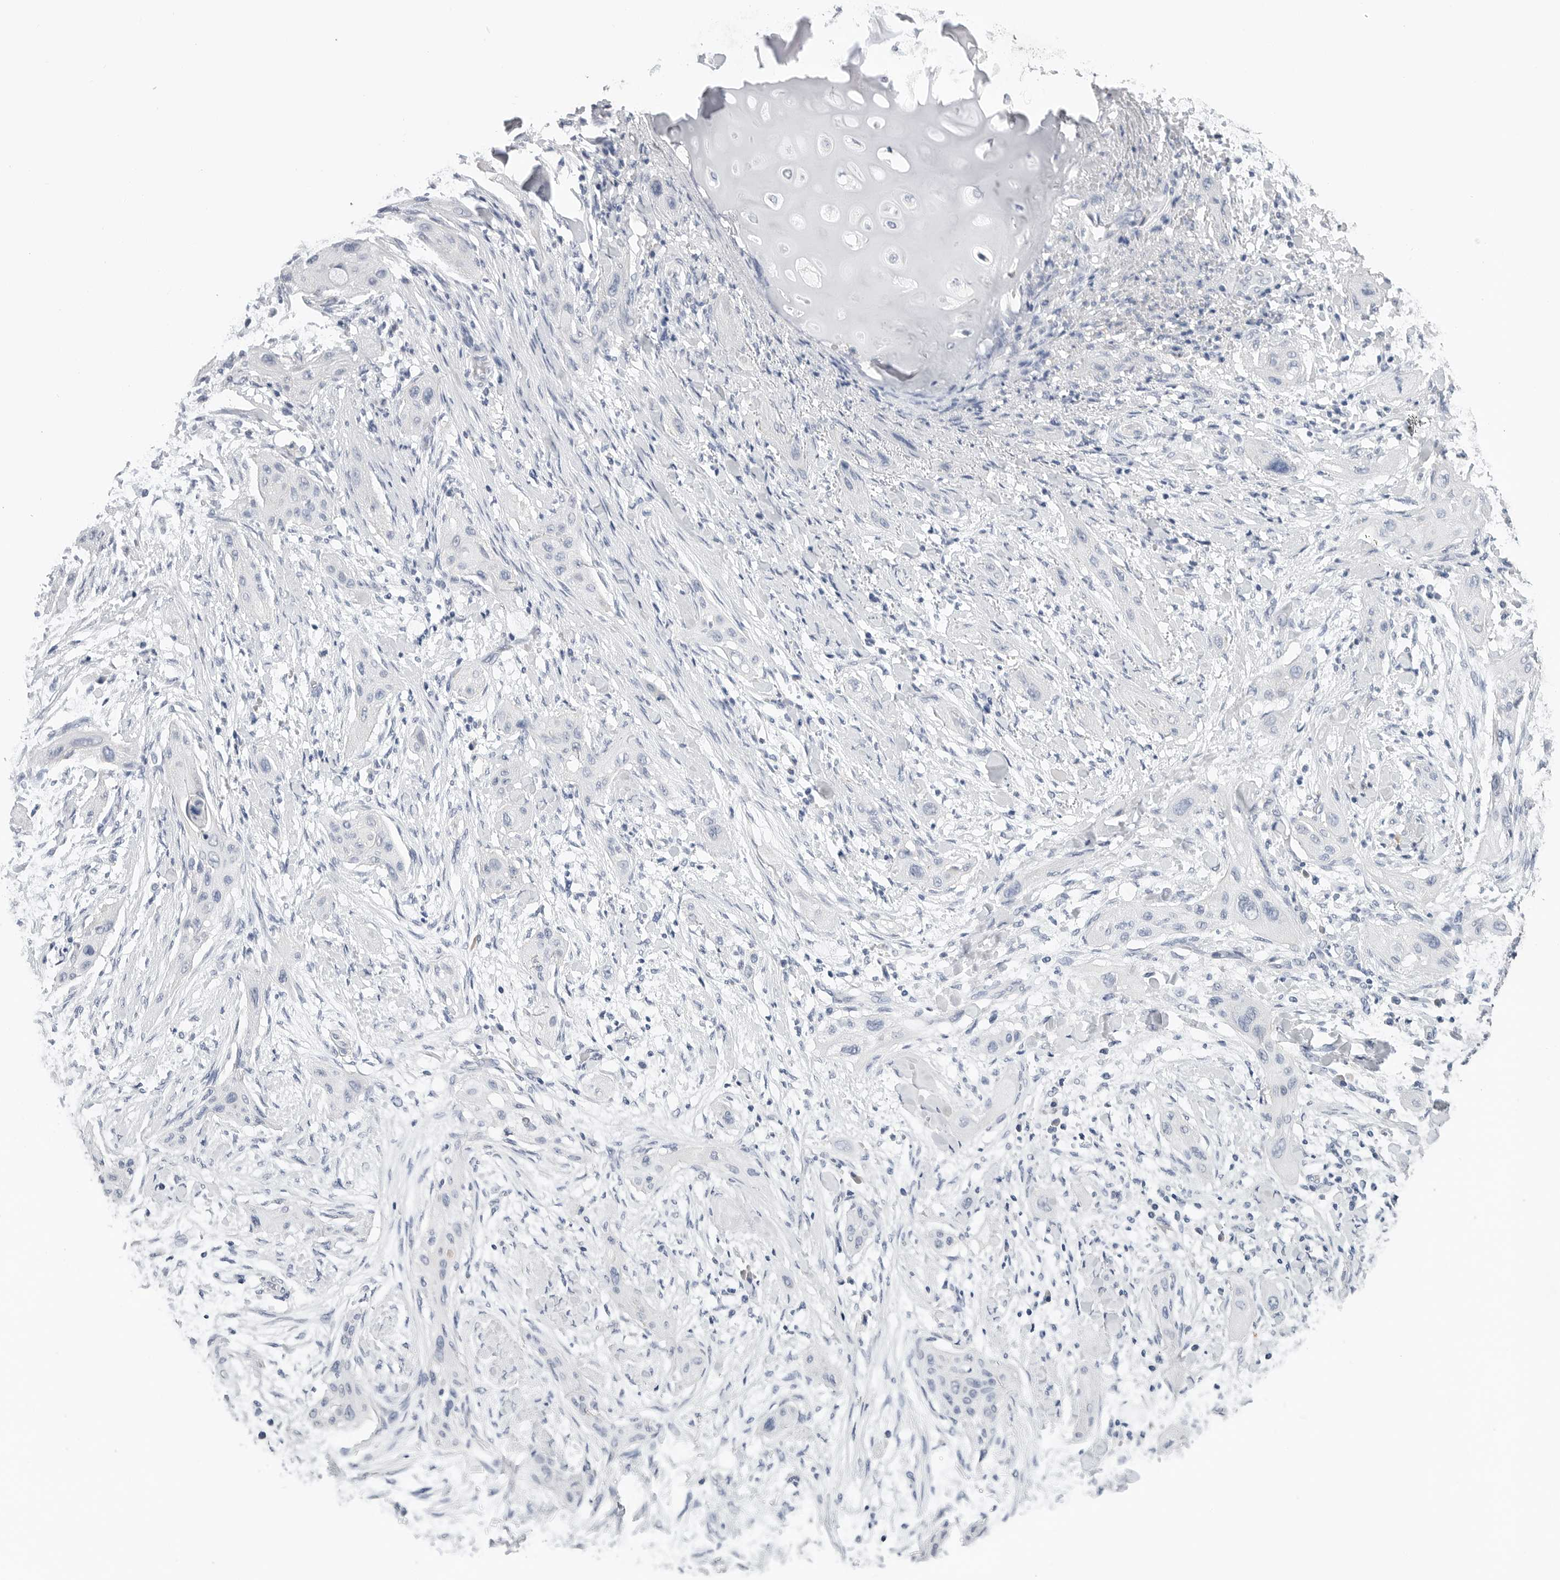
{"staining": {"intensity": "negative", "quantity": "none", "location": "none"}, "tissue": "lung cancer", "cell_type": "Tumor cells", "image_type": "cancer", "snomed": [{"axis": "morphology", "description": "Squamous cell carcinoma, NOS"}, {"axis": "topography", "description": "Lung"}], "caption": "Micrograph shows no protein positivity in tumor cells of lung squamous cell carcinoma tissue. The staining is performed using DAB (3,3'-diaminobenzidine) brown chromogen with nuclei counter-stained in using hematoxylin.", "gene": "FABP6", "patient": {"sex": "female", "age": 47}}